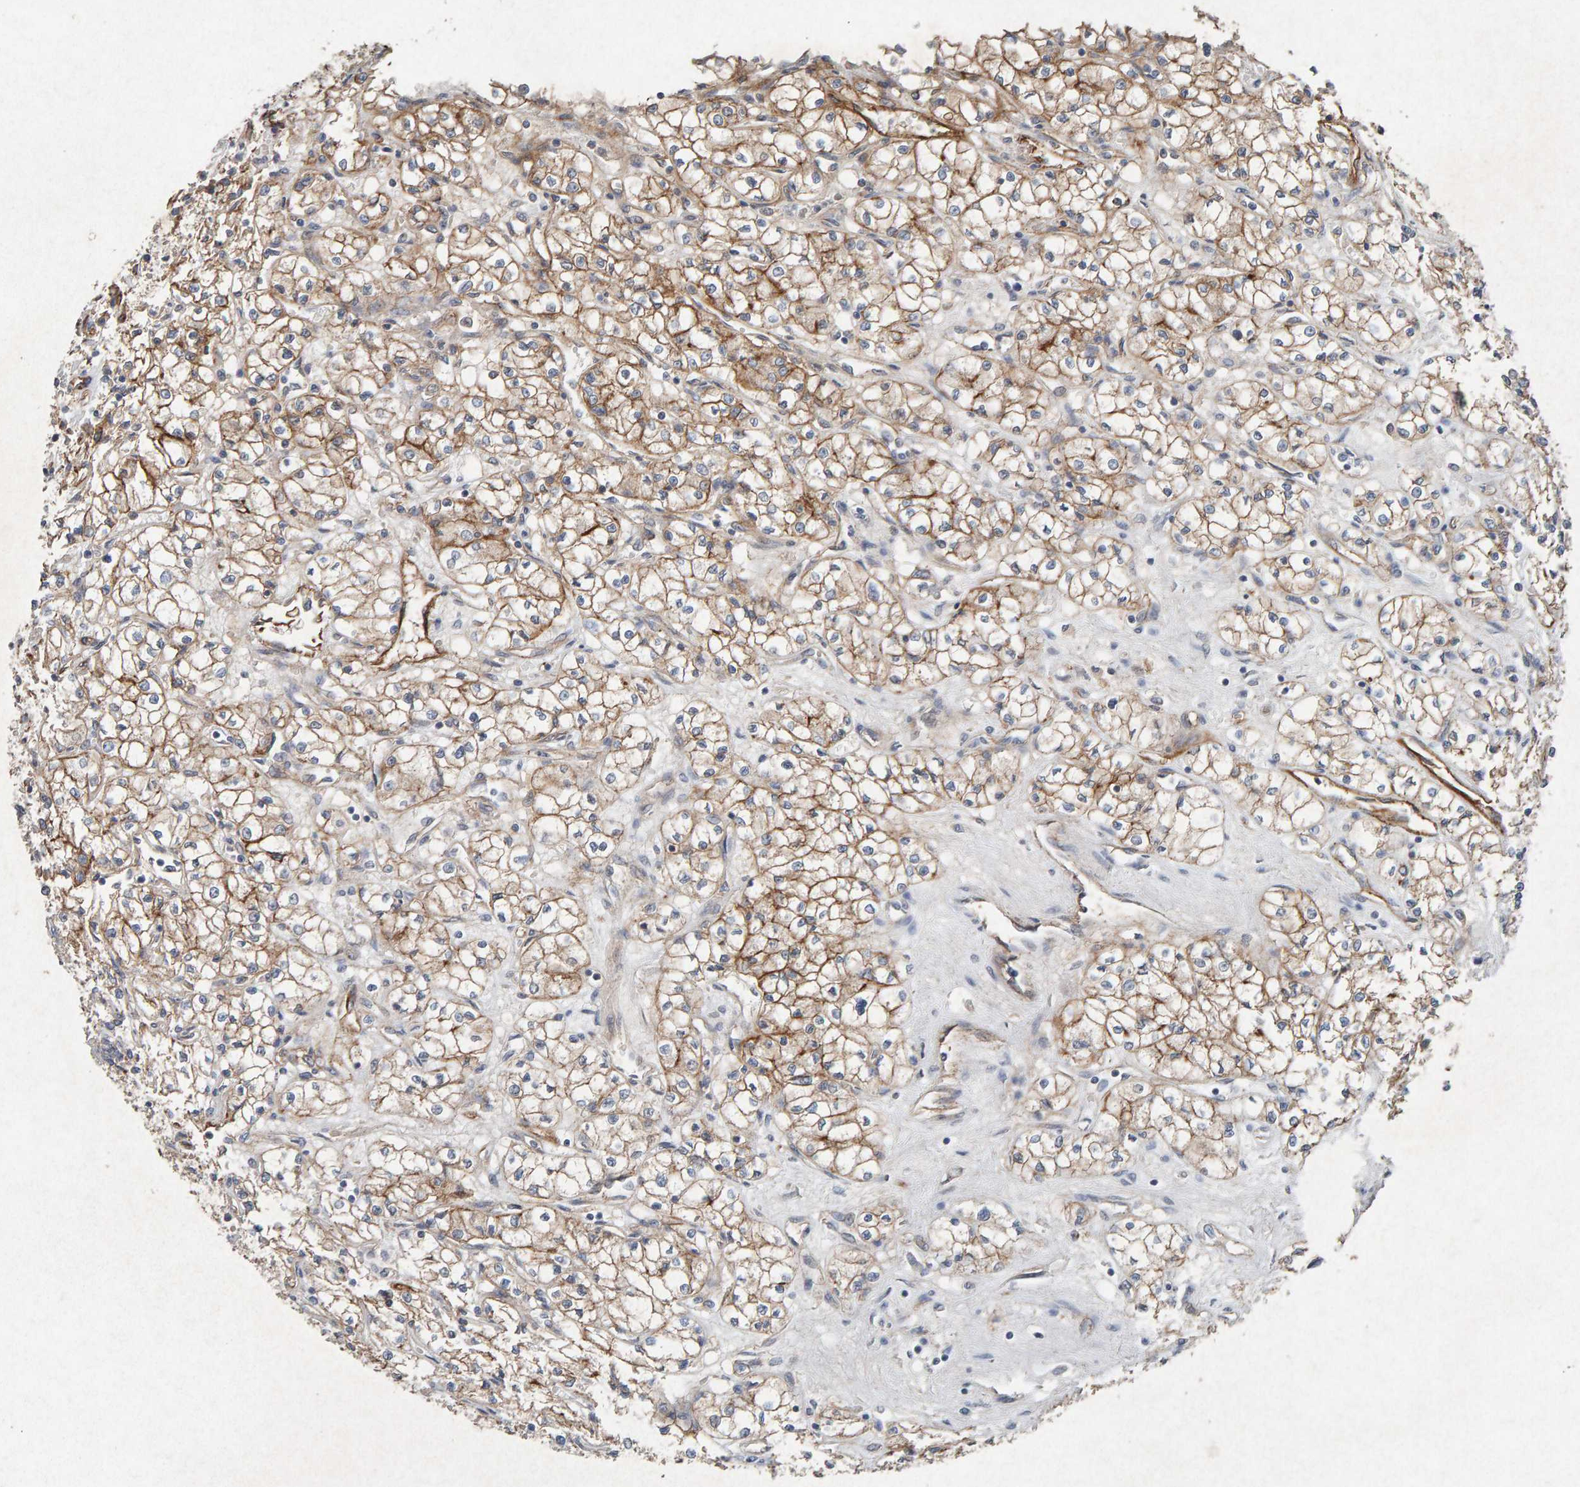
{"staining": {"intensity": "moderate", "quantity": ">75%", "location": "cytoplasmic/membranous"}, "tissue": "renal cancer", "cell_type": "Tumor cells", "image_type": "cancer", "snomed": [{"axis": "morphology", "description": "Normal tissue, NOS"}, {"axis": "morphology", "description": "Adenocarcinoma, NOS"}, {"axis": "topography", "description": "Kidney"}], "caption": "Renal cancer (adenocarcinoma) stained with a protein marker exhibits moderate staining in tumor cells.", "gene": "PTPRM", "patient": {"sex": "male", "age": 59}}